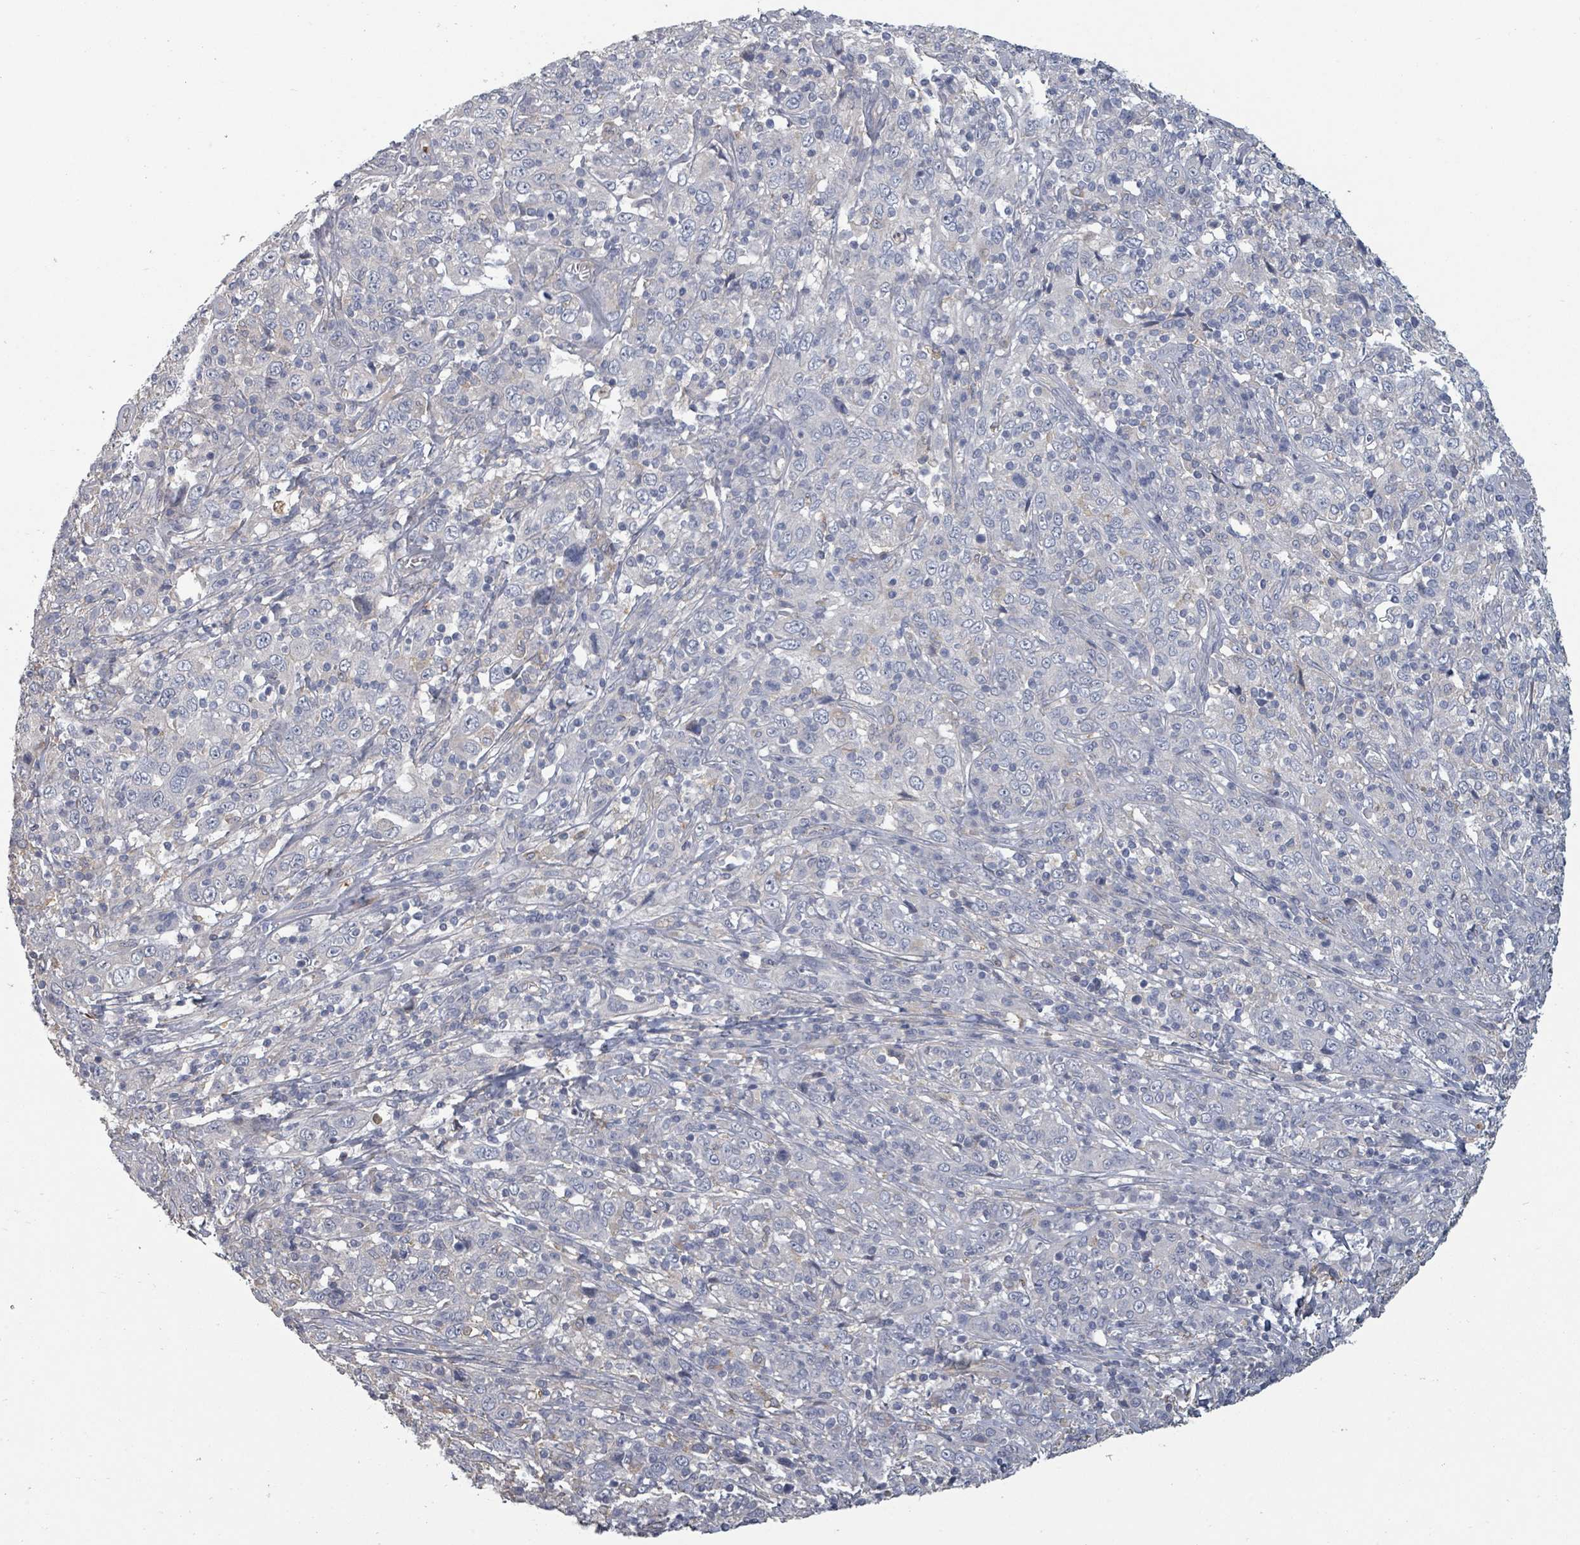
{"staining": {"intensity": "negative", "quantity": "none", "location": "none"}, "tissue": "cervical cancer", "cell_type": "Tumor cells", "image_type": "cancer", "snomed": [{"axis": "morphology", "description": "Squamous cell carcinoma, NOS"}, {"axis": "topography", "description": "Cervix"}], "caption": "Immunohistochemical staining of human squamous cell carcinoma (cervical) demonstrates no significant expression in tumor cells. (Brightfield microscopy of DAB (3,3'-diaminobenzidine) immunohistochemistry at high magnification).", "gene": "PLAUR", "patient": {"sex": "female", "age": 46}}